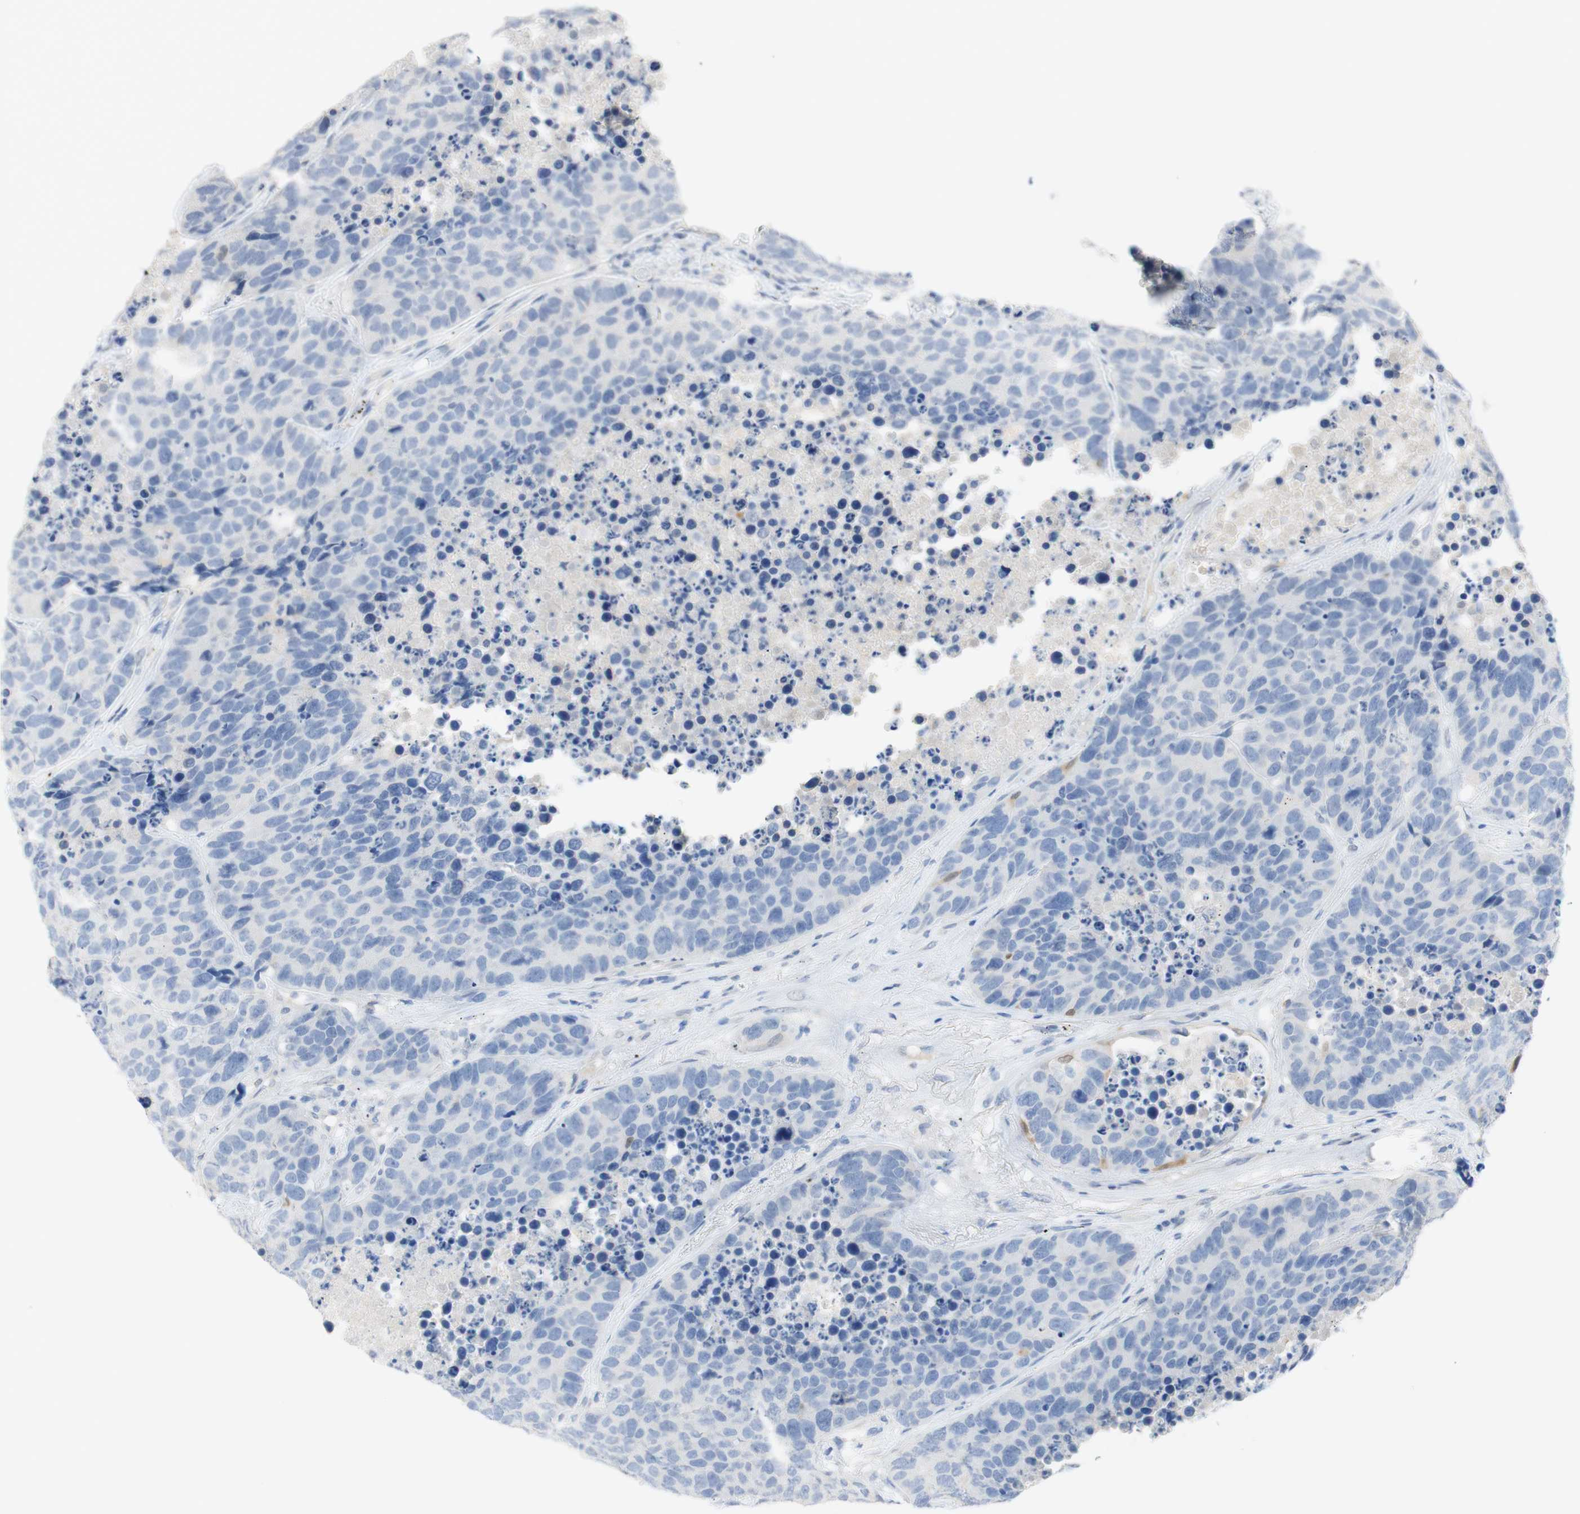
{"staining": {"intensity": "negative", "quantity": "none", "location": "none"}, "tissue": "carcinoid", "cell_type": "Tumor cells", "image_type": "cancer", "snomed": [{"axis": "morphology", "description": "Carcinoid, malignant, NOS"}, {"axis": "topography", "description": "Lung"}], "caption": "This is an immunohistochemistry micrograph of malignant carcinoid. There is no positivity in tumor cells.", "gene": "SELENBP1", "patient": {"sex": "male", "age": 60}}